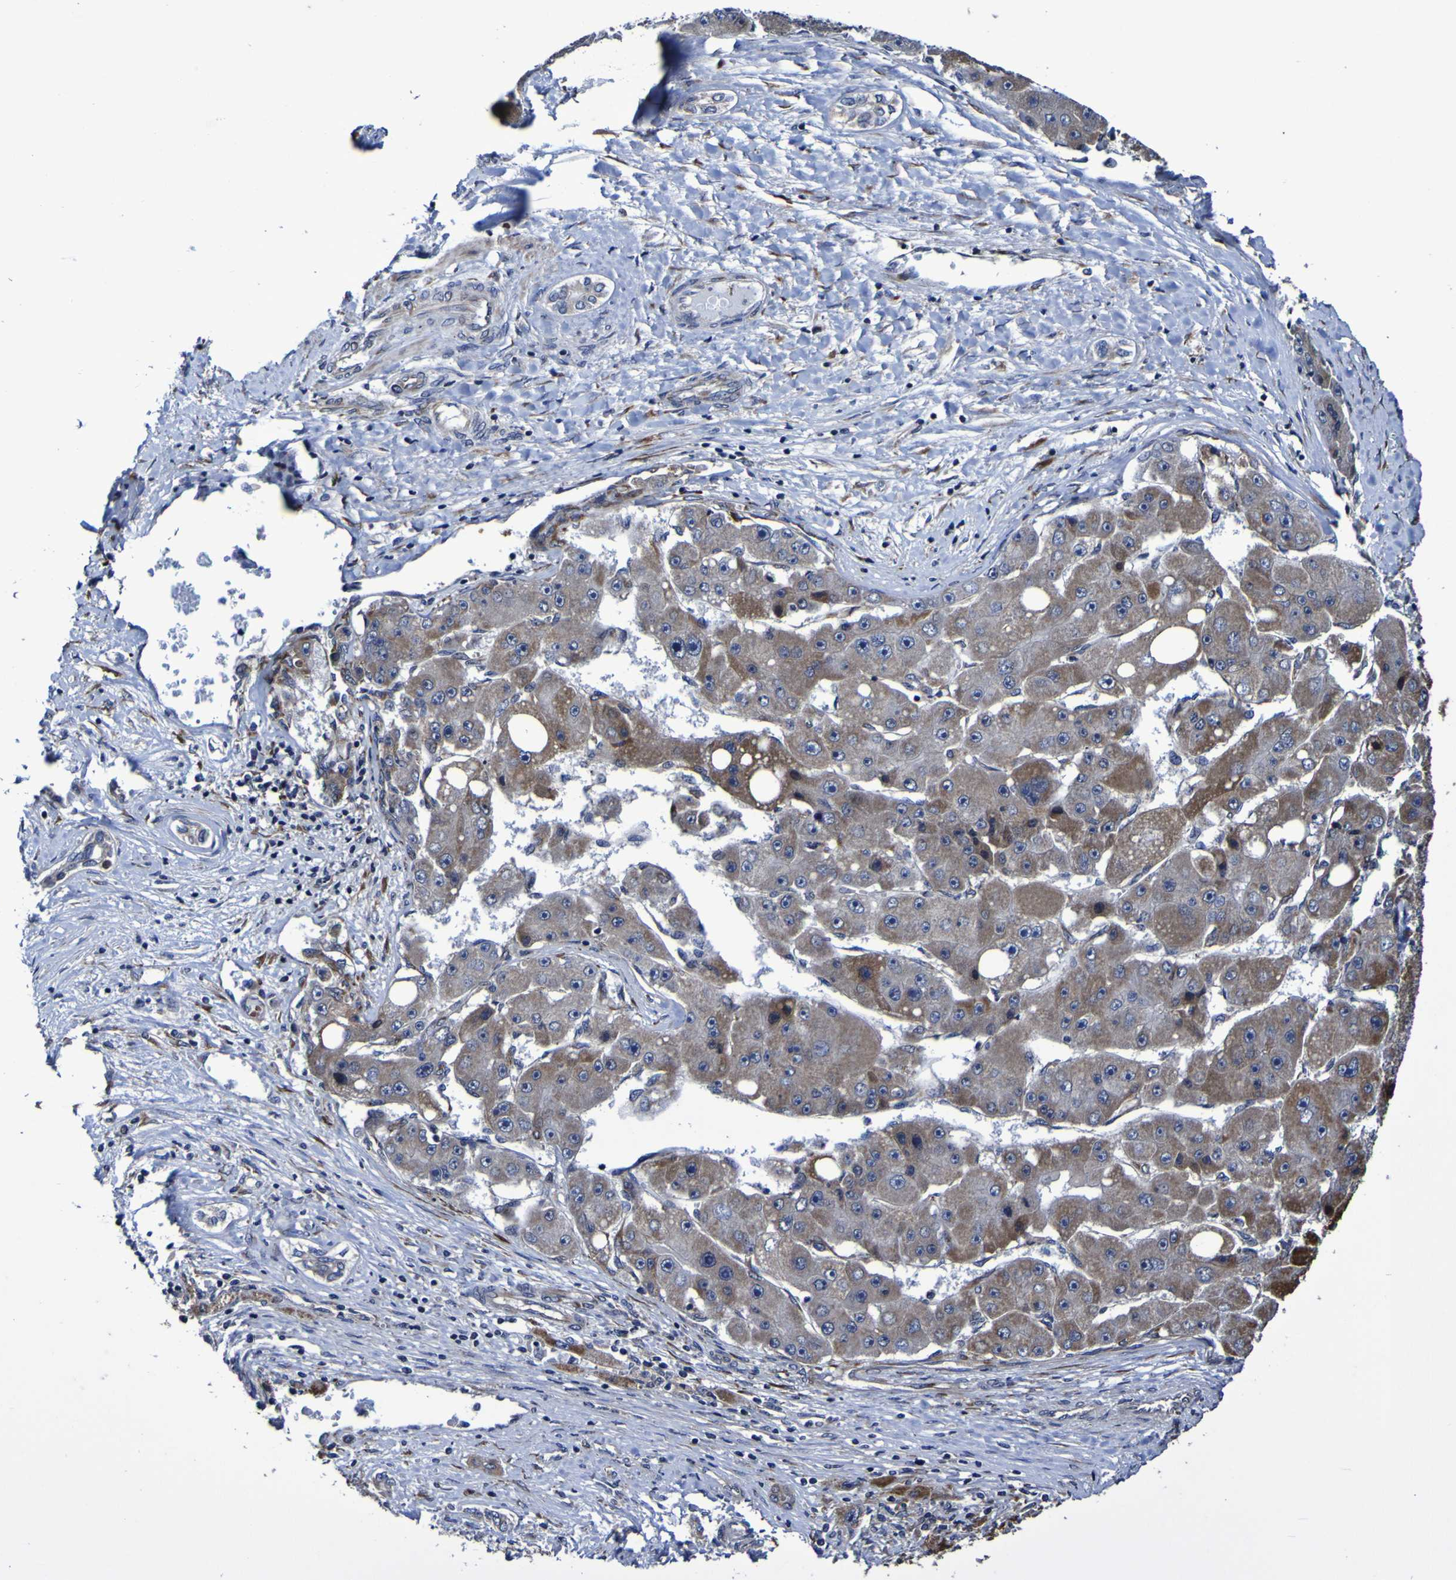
{"staining": {"intensity": "moderate", "quantity": "<25%", "location": "cytoplasmic/membranous"}, "tissue": "liver cancer", "cell_type": "Tumor cells", "image_type": "cancer", "snomed": [{"axis": "morphology", "description": "Carcinoma, Hepatocellular, NOS"}, {"axis": "topography", "description": "Liver"}], "caption": "A histopathology image of human liver cancer stained for a protein demonstrates moderate cytoplasmic/membranous brown staining in tumor cells.", "gene": "P3H1", "patient": {"sex": "female", "age": 61}}